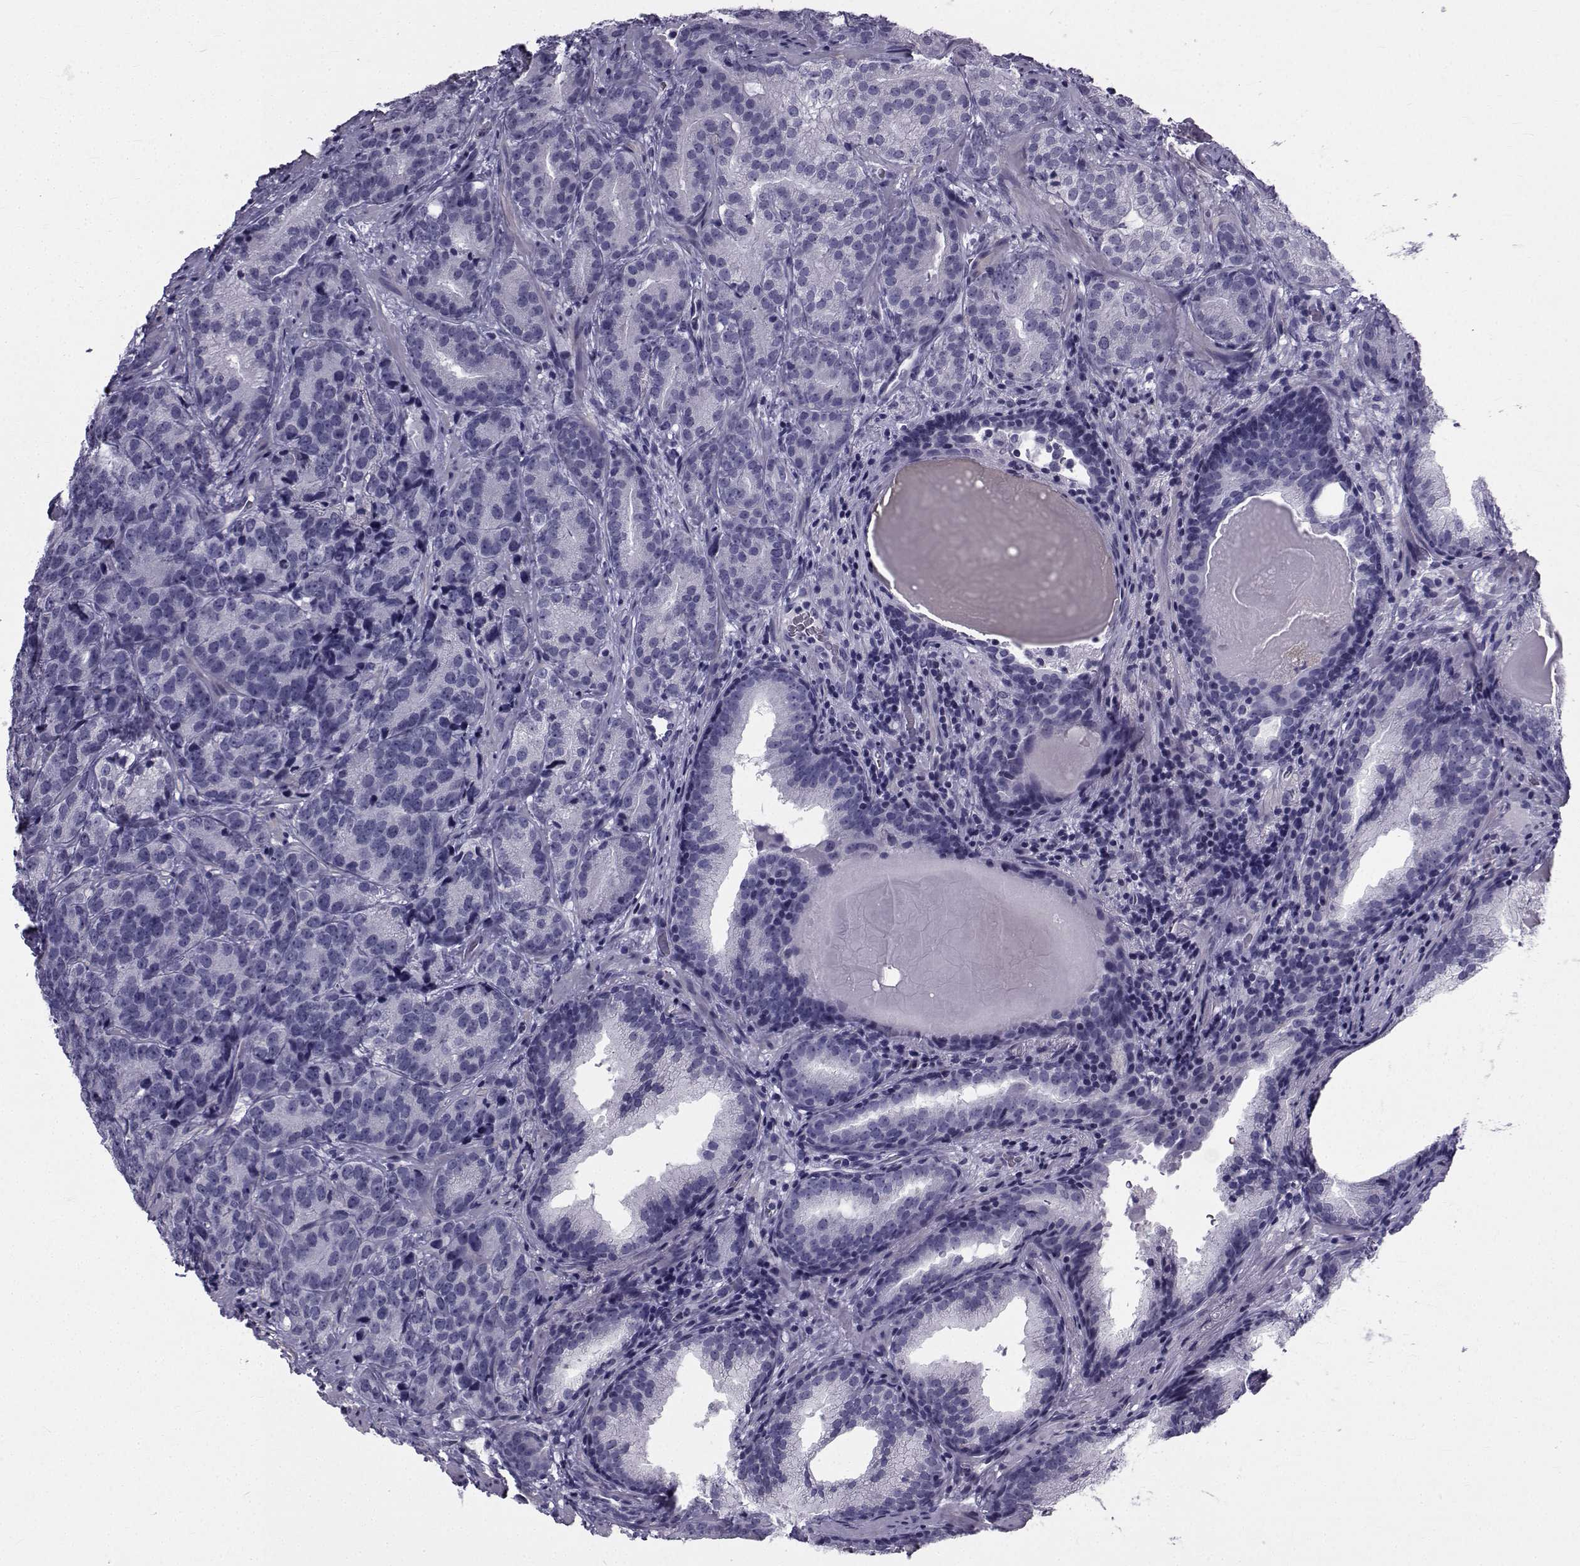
{"staining": {"intensity": "negative", "quantity": "none", "location": "none"}, "tissue": "prostate cancer", "cell_type": "Tumor cells", "image_type": "cancer", "snomed": [{"axis": "morphology", "description": "Adenocarcinoma, NOS"}, {"axis": "topography", "description": "Prostate"}], "caption": "The image reveals no staining of tumor cells in adenocarcinoma (prostate).", "gene": "SPANXD", "patient": {"sex": "male", "age": 71}}